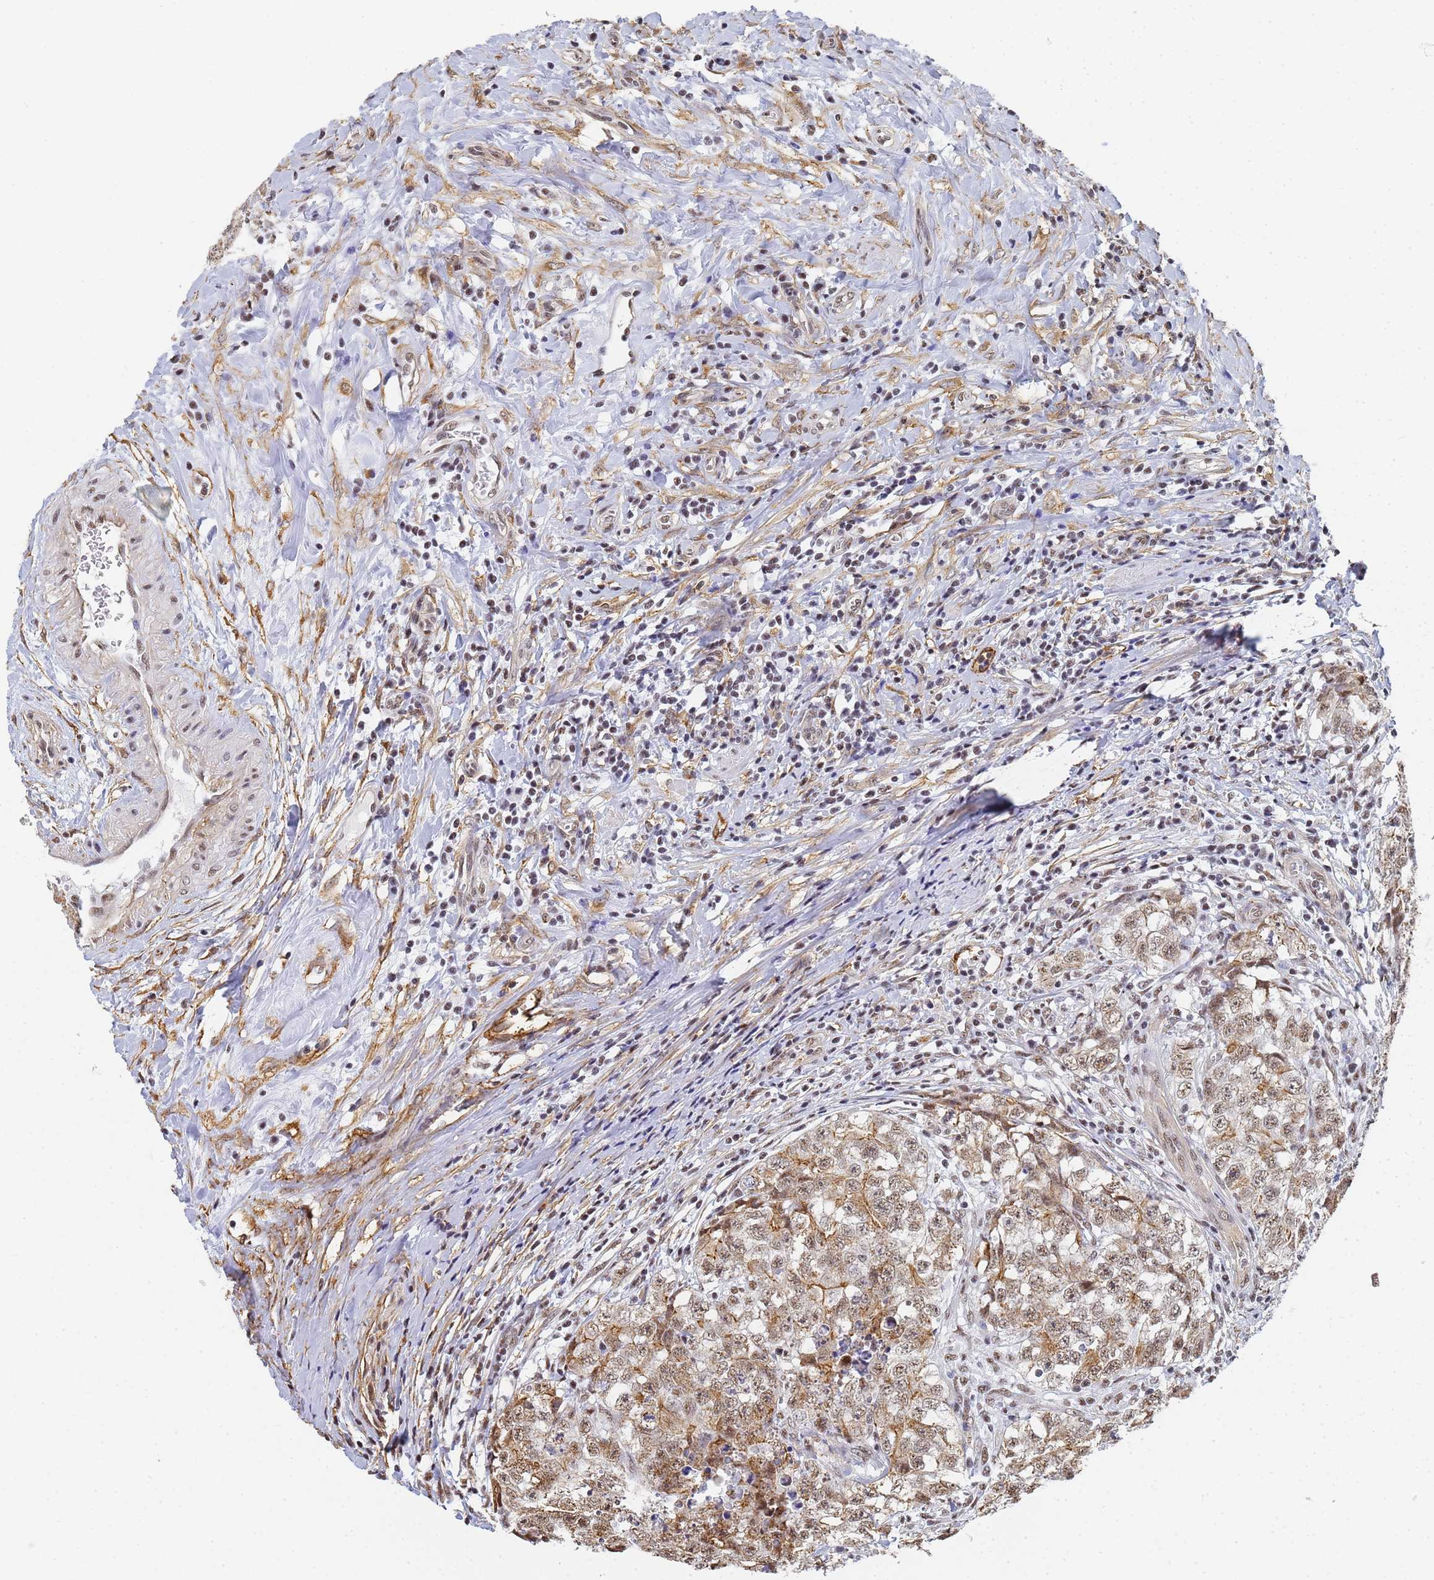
{"staining": {"intensity": "moderate", "quantity": ">75%", "location": "cytoplasmic/membranous,nuclear"}, "tissue": "testis cancer", "cell_type": "Tumor cells", "image_type": "cancer", "snomed": [{"axis": "morphology", "description": "Seminoma, NOS"}, {"axis": "morphology", "description": "Carcinoma, Embryonal, NOS"}, {"axis": "topography", "description": "Testis"}], "caption": "Immunohistochemistry (IHC) photomicrograph of human testis seminoma stained for a protein (brown), which reveals medium levels of moderate cytoplasmic/membranous and nuclear positivity in about >75% of tumor cells.", "gene": "PRRT4", "patient": {"sex": "male", "age": 43}}